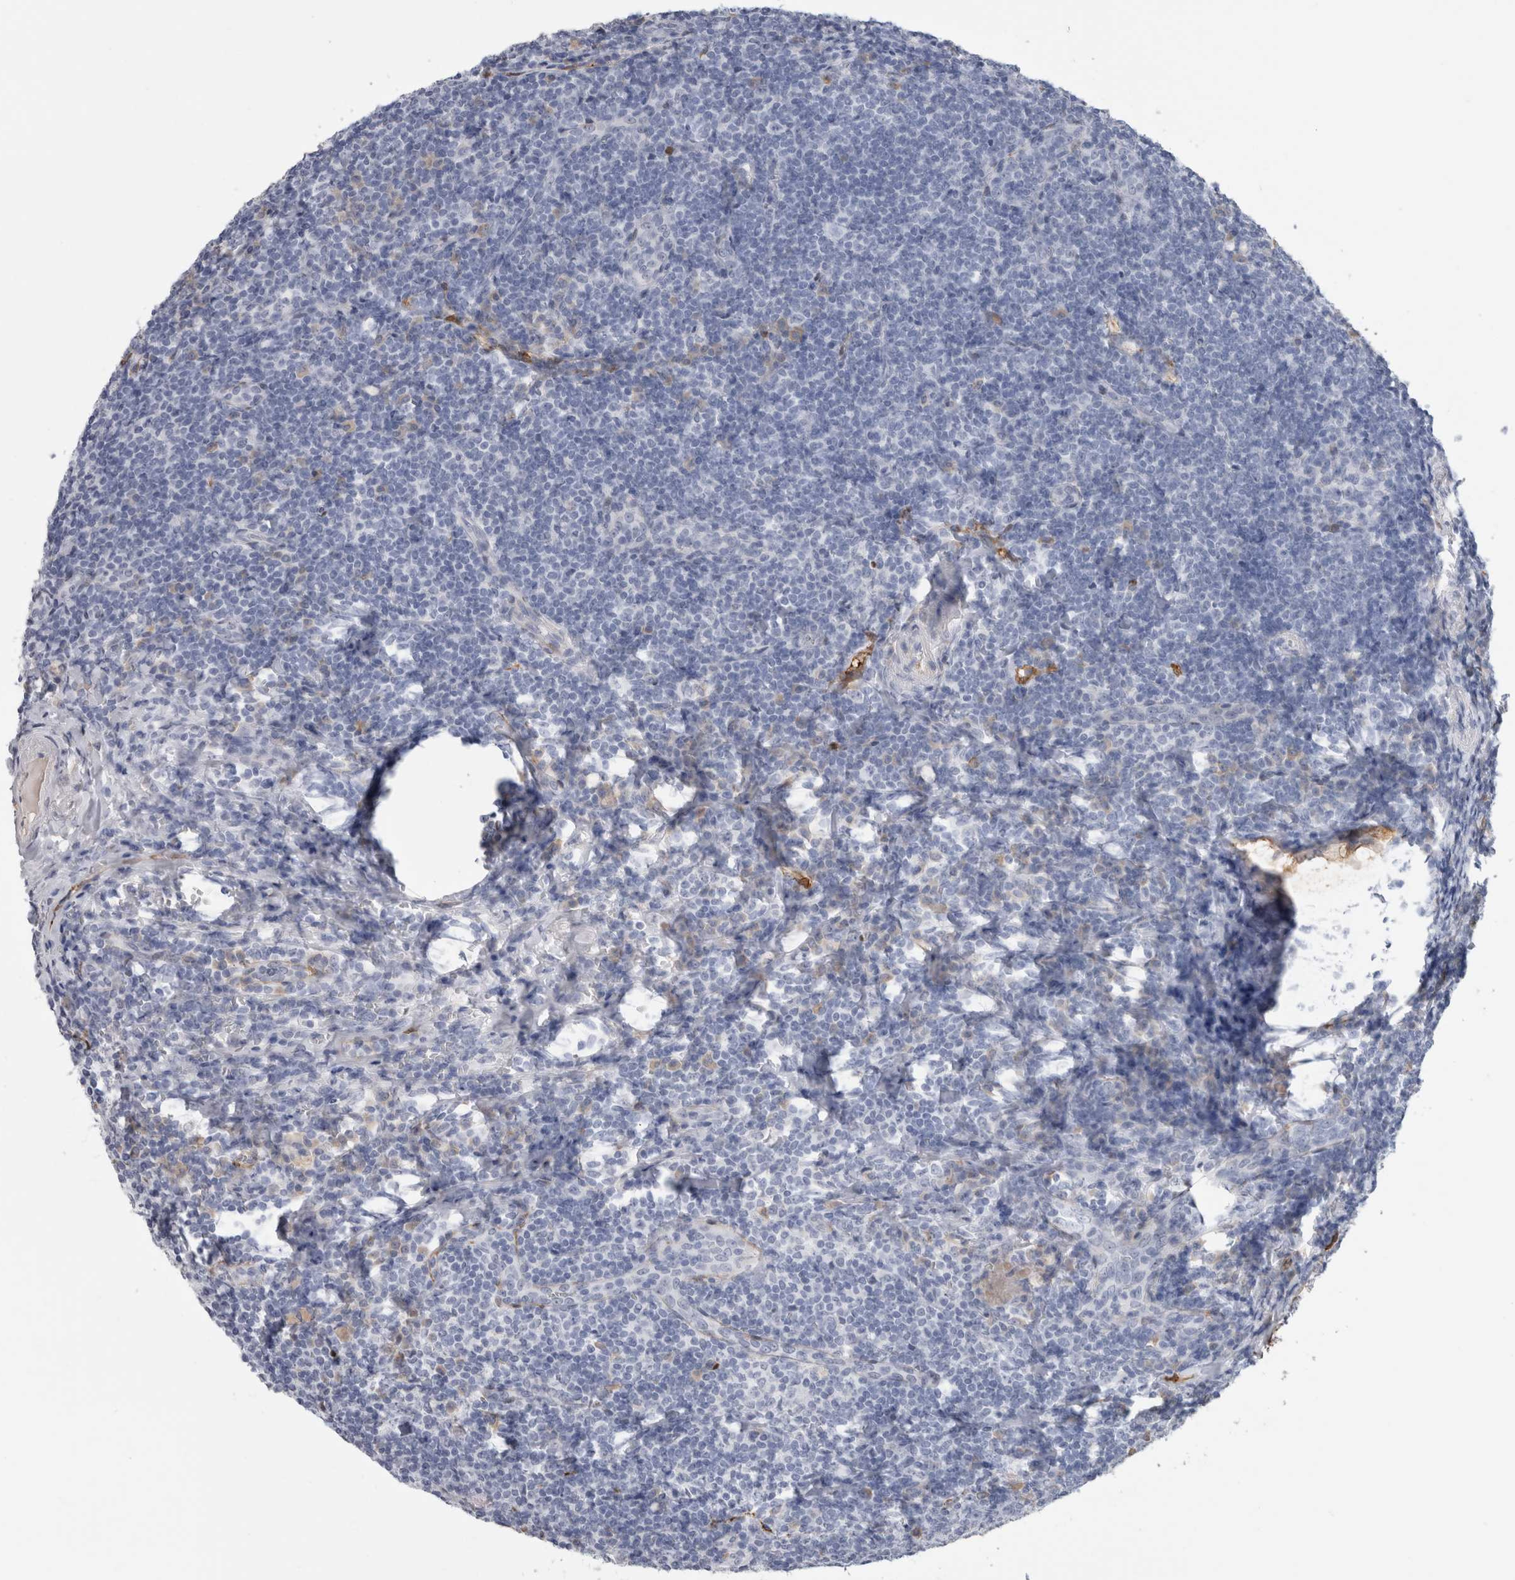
{"staining": {"intensity": "negative", "quantity": "none", "location": "none"}, "tissue": "tonsil", "cell_type": "Germinal center cells", "image_type": "normal", "snomed": [{"axis": "morphology", "description": "Normal tissue, NOS"}, {"axis": "topography", "description": "Tonsil"}], "caption": "A histopathology image of tonsil stained for a protein exhibits no brown staining in germinal center cells. (DAB (3,3'-diaminobenzidine) immunohistochemistry (IHC) with hematoxylin counter stain).", "gene": "FABP4", "patient": {"sex": "male", "age": 37}}